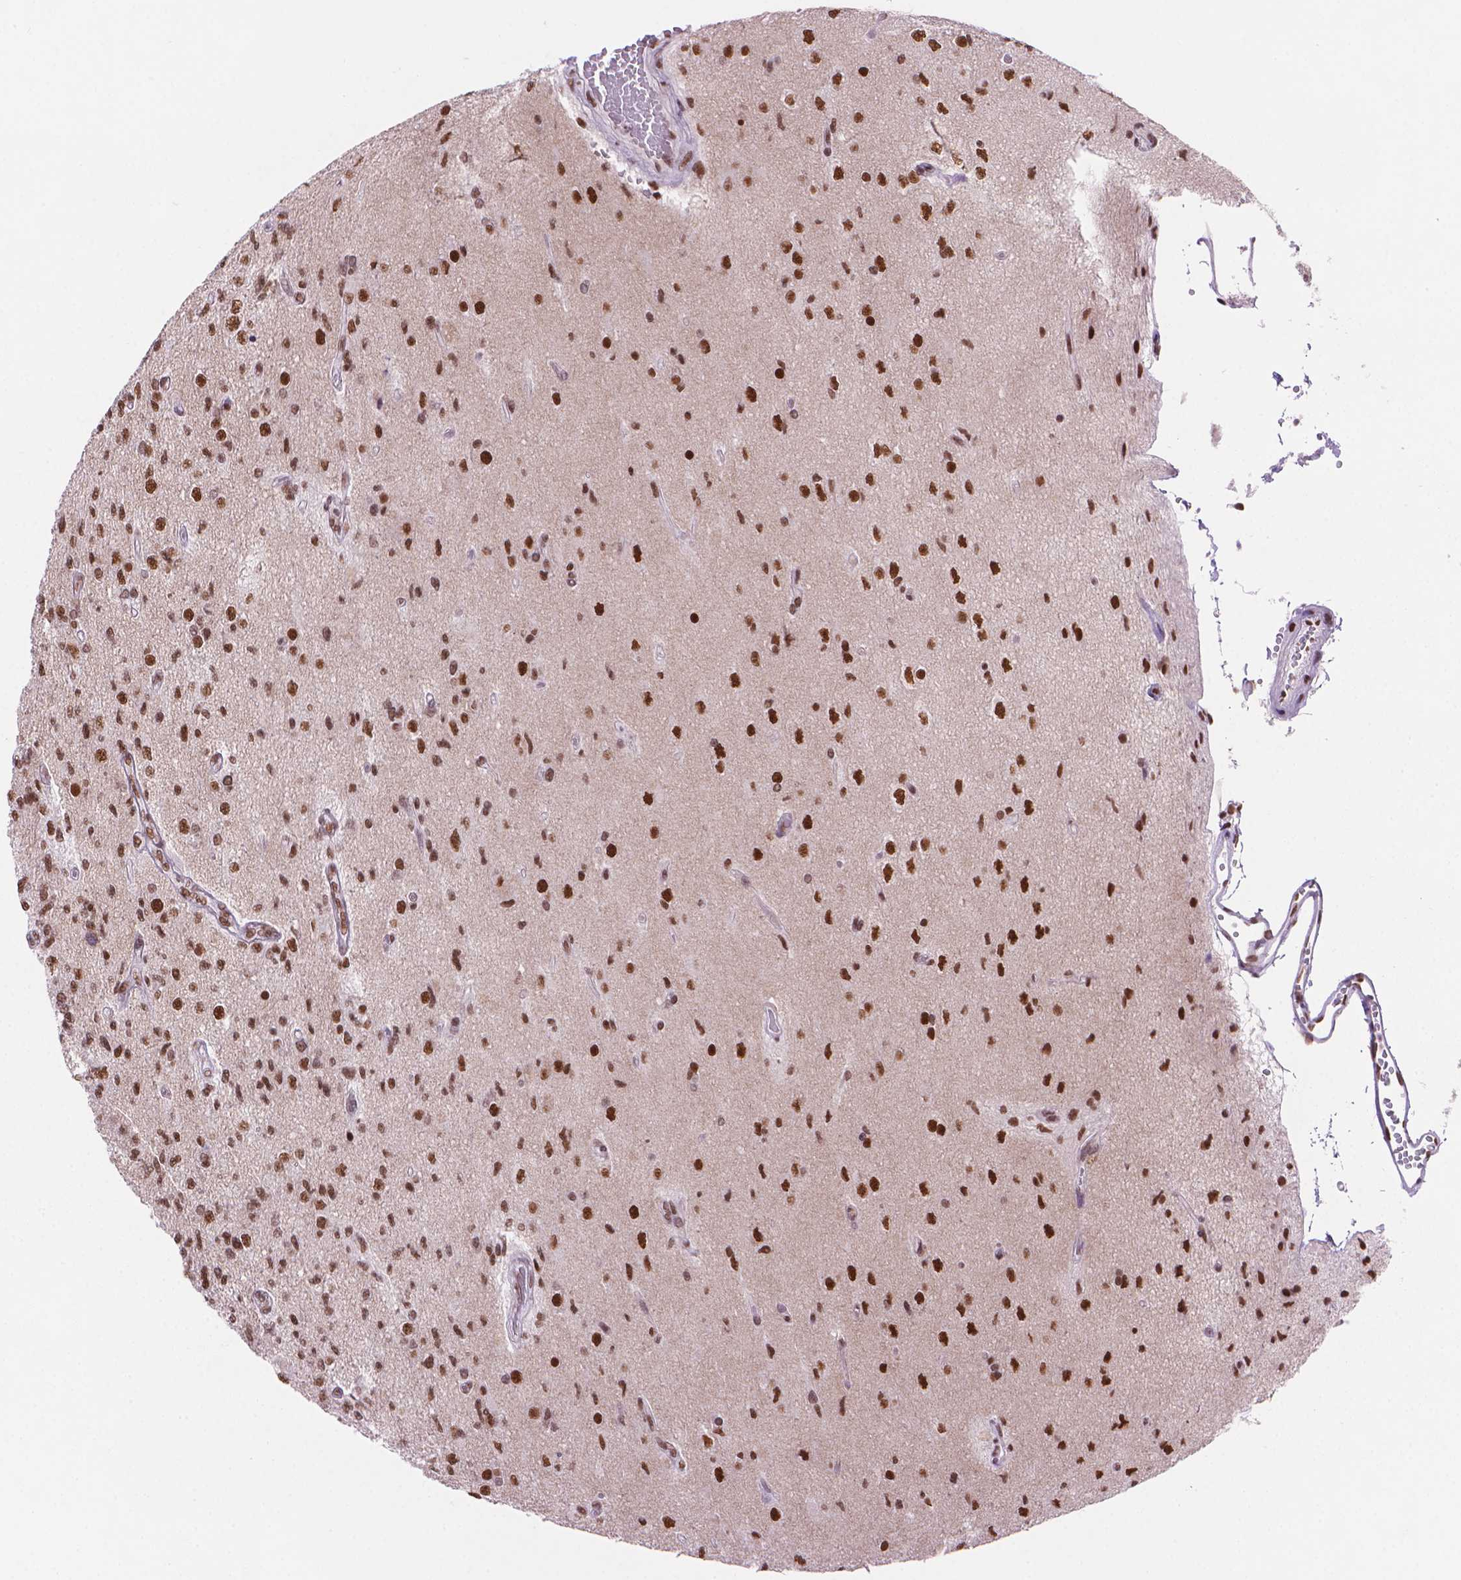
{"staining": {"intensity": "moderate", "quantity": ">75%", "location": "nuclear"}, "tissue": "glioma", "cell_type": "Tumor cells", "image_type": "cancer", "snomed": [{"axis": "morphology", "description": "Glioma, malignant, High grade"}, {"axis": "topography", "description": "Brain"}], "caption": "Malignant high-grade glioma stained with DAB (3,3'-diaminobenzidine) IHC reveals medium levels of moderate nuclear expression in approximately >75% of tumor cells.", "gene": "RPA4", "patient": {"sex": "male", "age": 56}}